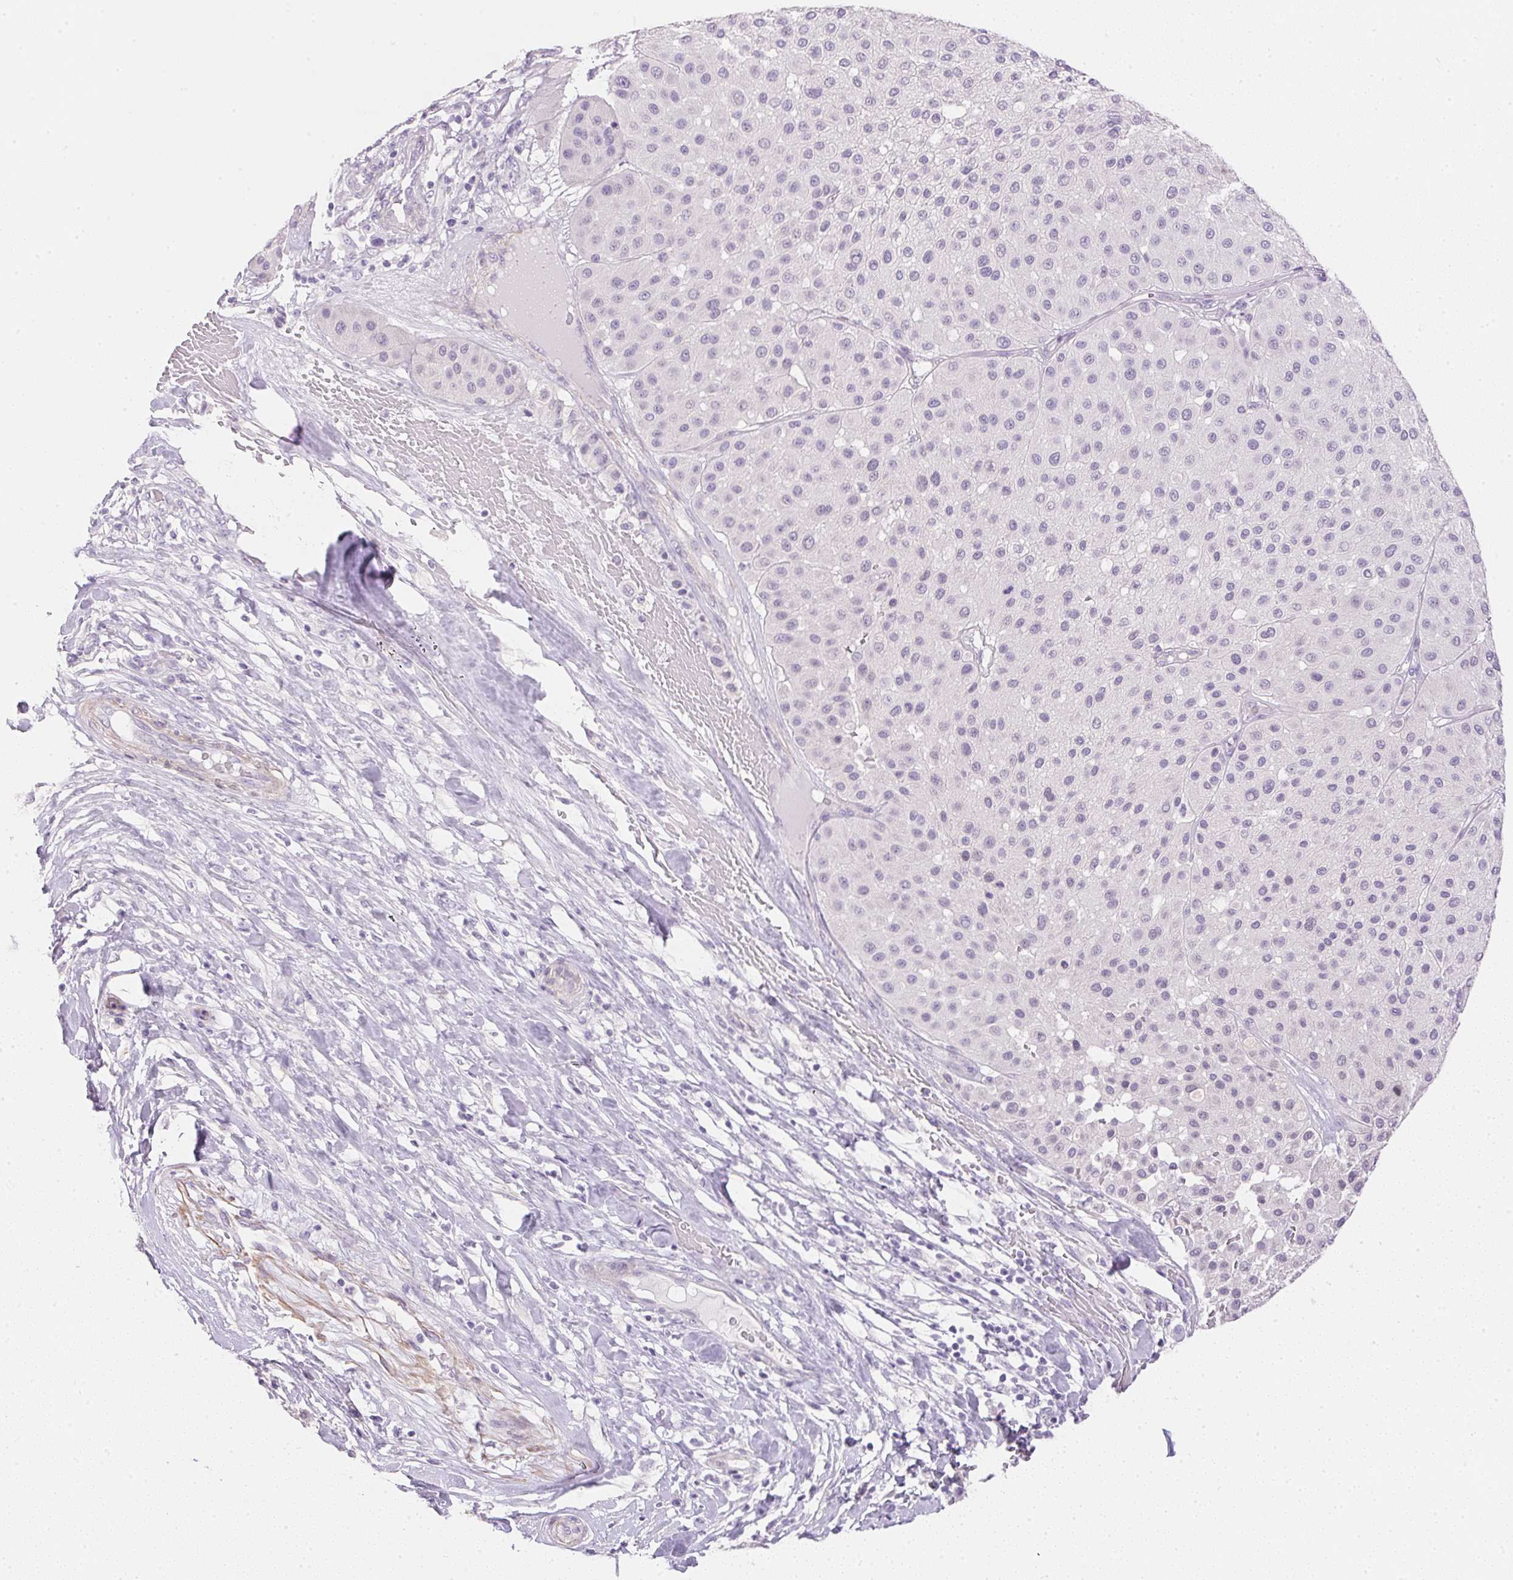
{"staining": {"intensity": "negative", "quantity": "none", "location": "none"}, "tissue": "melanoma", "cell_type": "Tumor cells", "image_type": "cancer", "snomed": [{"axis": "morphology", "description": "Malignant melanoma, Metastatic site"}, {"axis": "topography", "description": "Smooth muscle"}], "caption": "Tumor cells are negative for brown protein staining in malignant melanoma (metastatic site).", "gene": "KCNE2", "patient": {"sex": "male", "age": 41}}